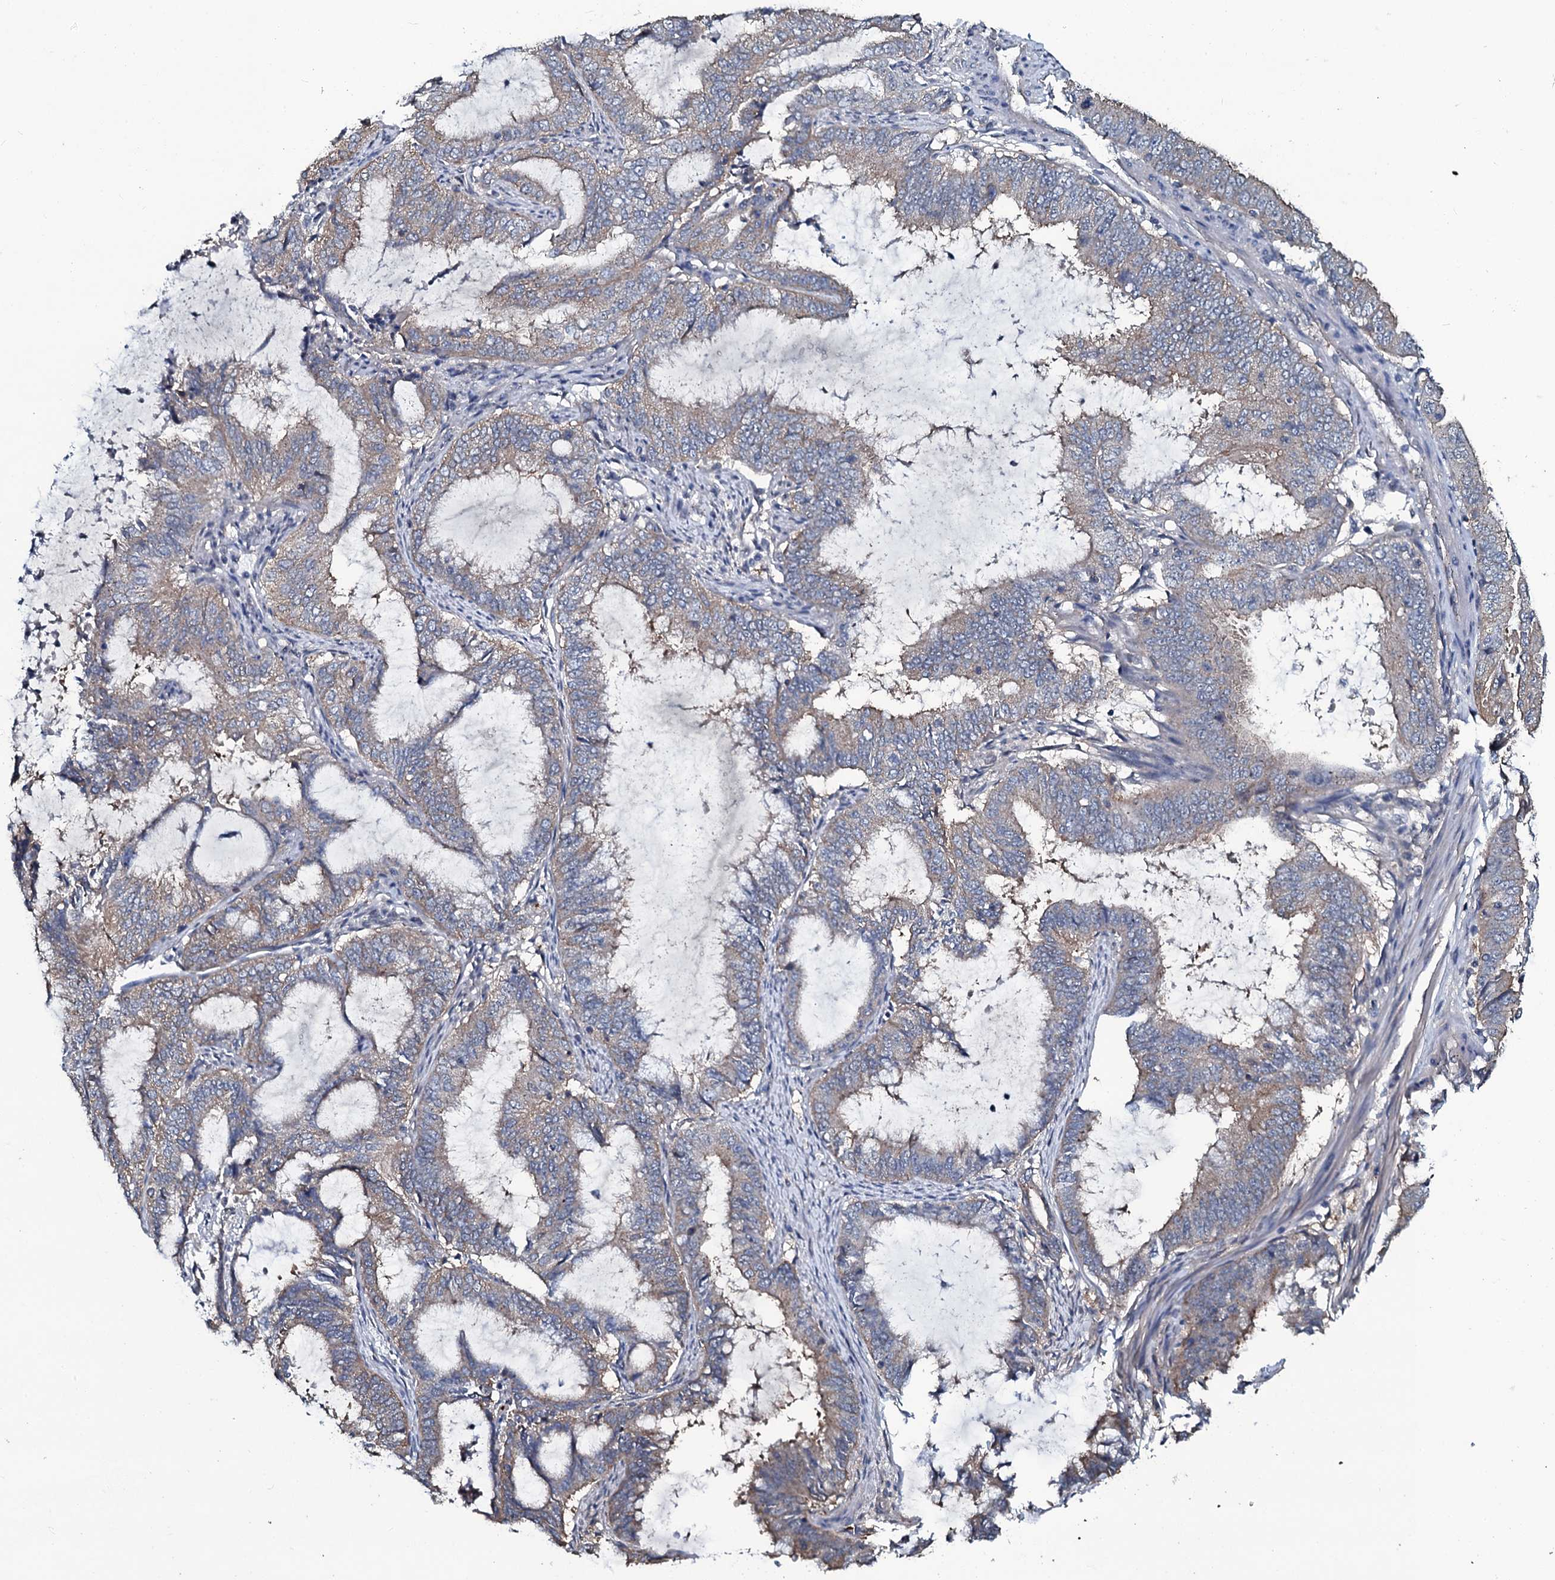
{"staining": {"intensity": "weak", "quantity": "25%-75%", "location": "cytoplasmic/membranous"}, "tissue": "endometrial cancer", "cell_type": "Tumor cells", "image_type": "cancer", "snomed": [{"axis": "morphology", "description": "Adenocarcinoma, NOS"}, {"axis": "topography", "description": "Endometrium"}], "caption": "Immunohistochemistry staining of adenocarcinoma (endometrial), which reveals low levels of weak cytoplasmic/membranous staining in about 25%-75% of tumor cells indicating weak cytoplasmic/membranous protein staining. The staining was performed using DAB (brown) for protein detection and nuclei were counterstained in hematoxylin (blue).", "gene": "USPL1", "patient": {"sex": "female", "age": 51}}